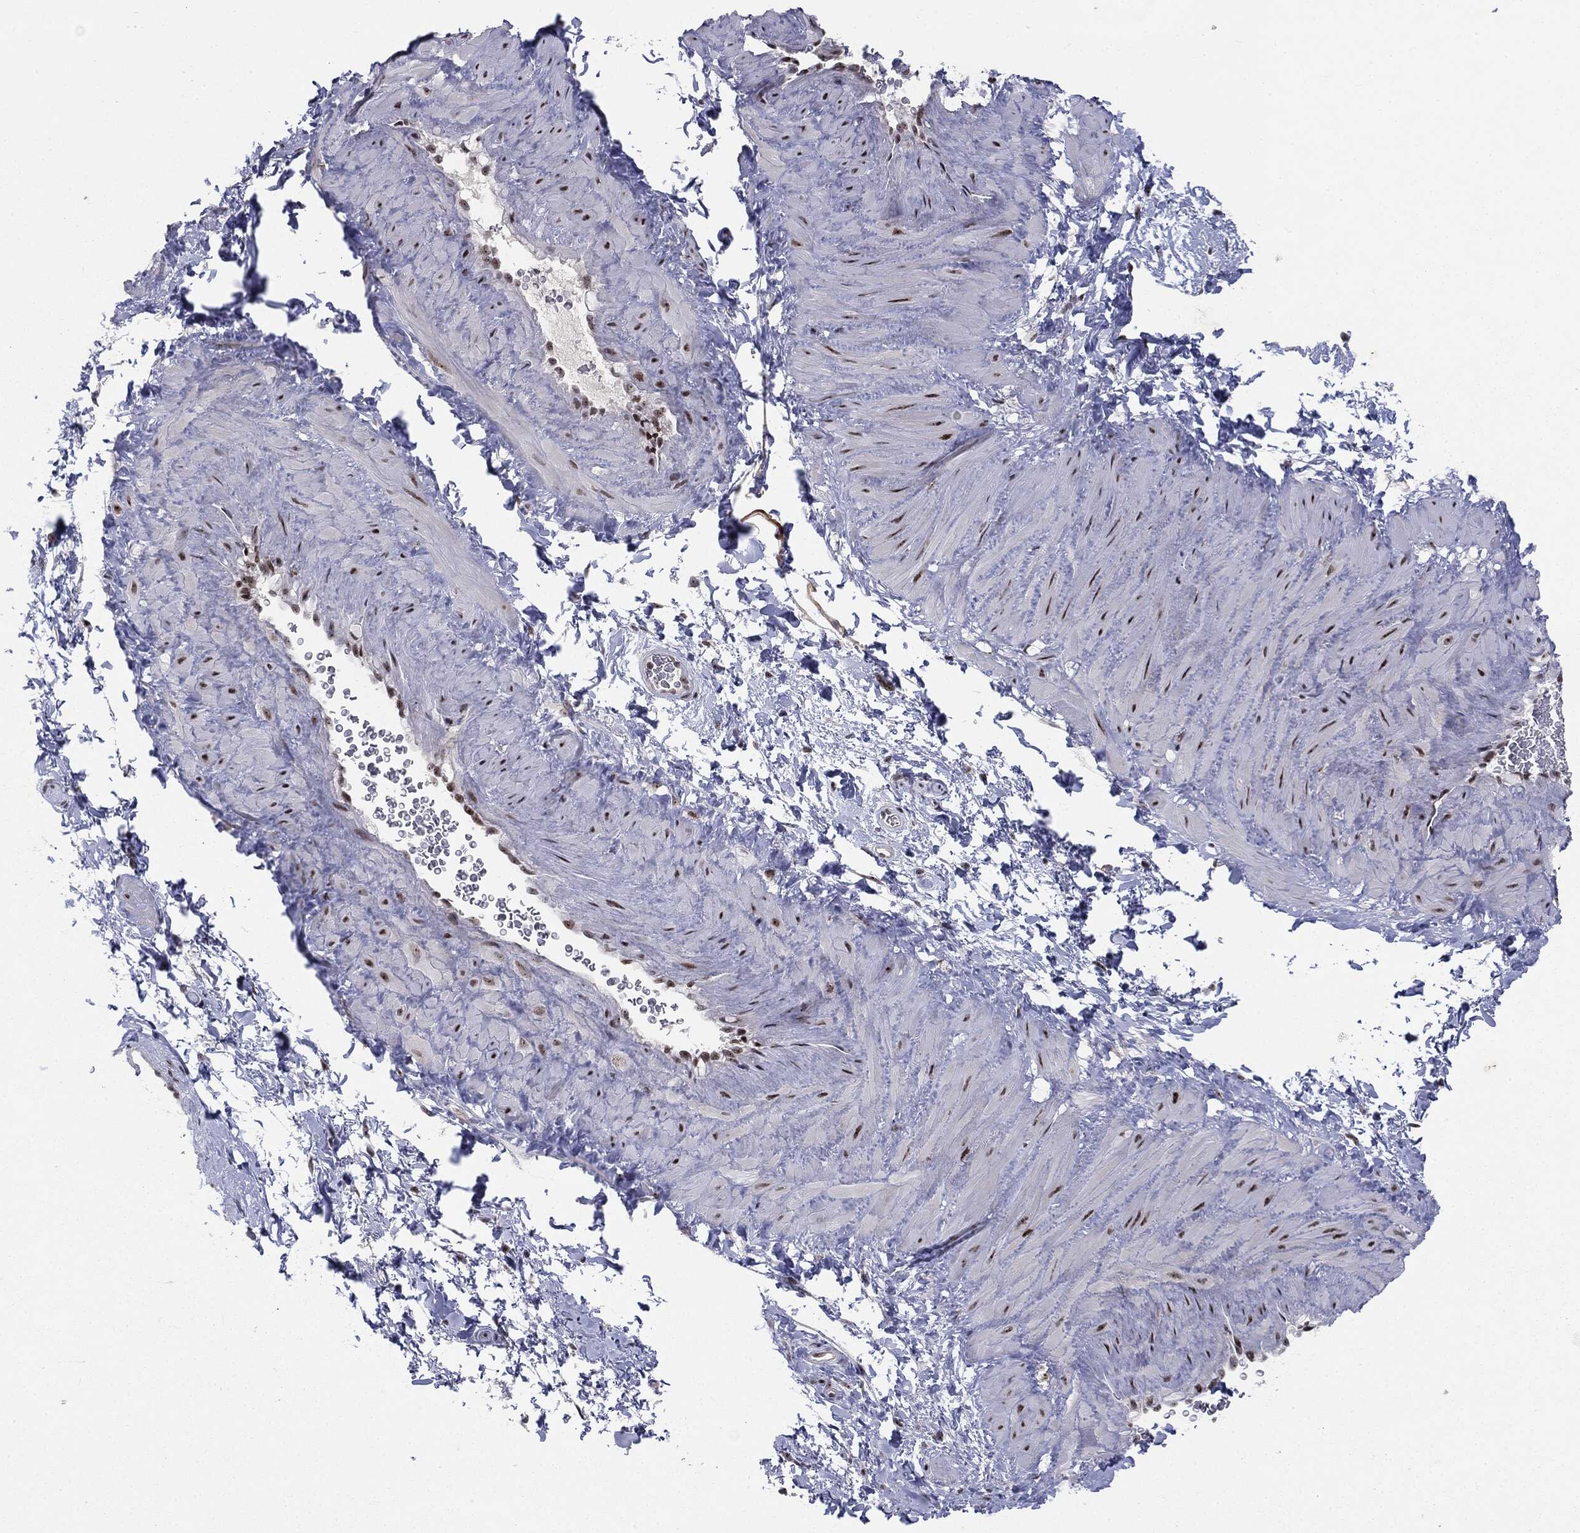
{"staining": {"intensity": "negative", "quantity": "none", "location": "none"}, "tissue": "adipose tissue", "cell_type": "Adipocytes", "image_type": "normal", "snomed": [{"axis": "morphology", "description": "Normal tissue, NOS"}, {"axis": "topography", "description": "Soft tissue"}, {"axis": "topography", "description": "Vascular tissue"}], "caption": "Adipocytes show no significant expression in unremarkable adipose tissue. (Brightfield microscopy of DAB (3,3'-diaminobenzidine) immunohistochemistry (IHC) at high magnification).", "gene": "MDC1", "patient": {"sex": "male", "age": 41}}